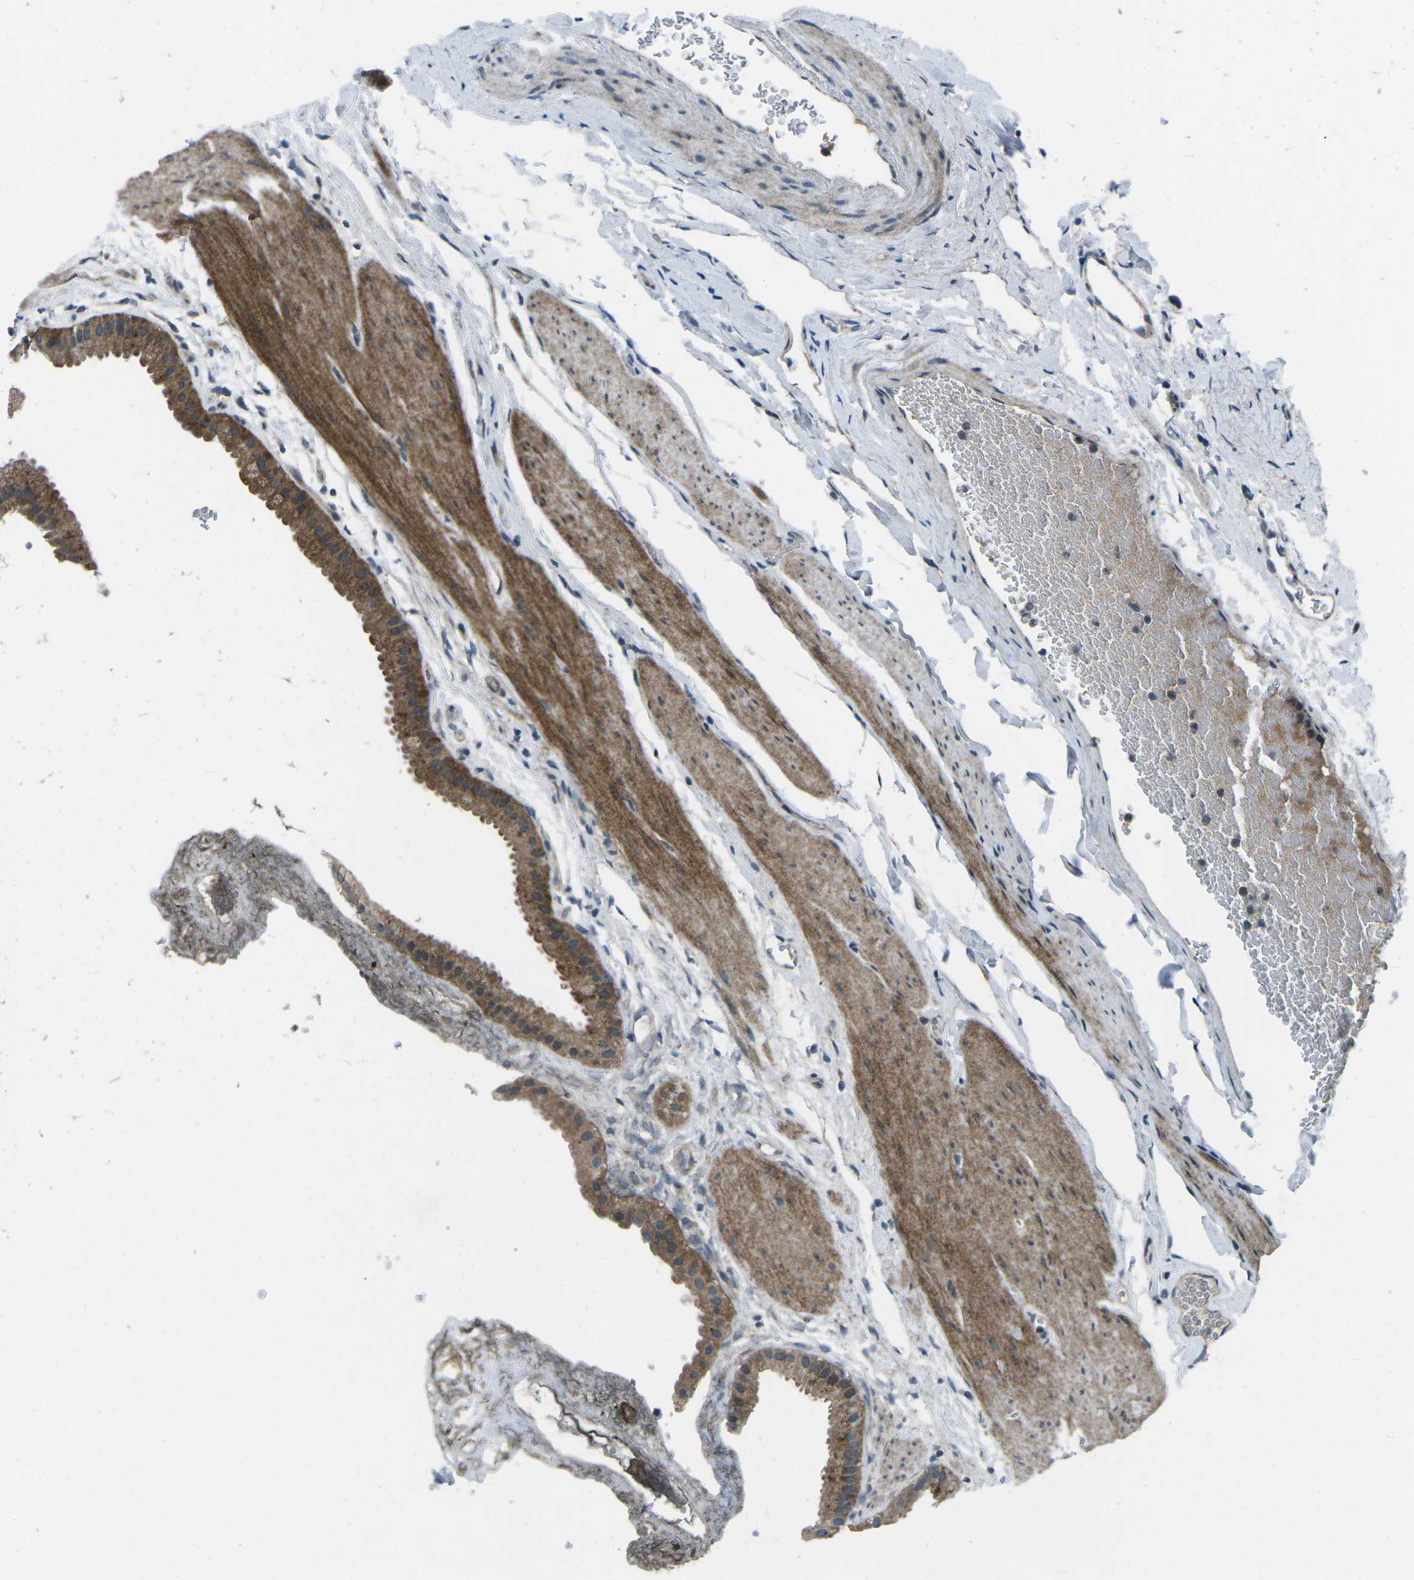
{"staining": {"intensity": "strong", "quantity": ">75%", "location": "cytoplasmic/membranous"}, "tissue": "gallbladder", "cell_type": "Glandular cells", "image_type": "normal", "snomed": [{"axis": "morphology", "description": "Normal tissue, NOS"}, {"axis": "topography", "description": "Gallbladder"}], "caption": "Immunohistochemical staining of normal human gallbladder demonstrates high levels of strong cytoplasmic/membranous staining in about >75% of glandular cells. (Stains: DAB in brown, nuclei in blue, Microscopy: brightfield microscopy at high magnification).", "gene": "CDK16", "patient": {"sex": "female", "age": 64}}